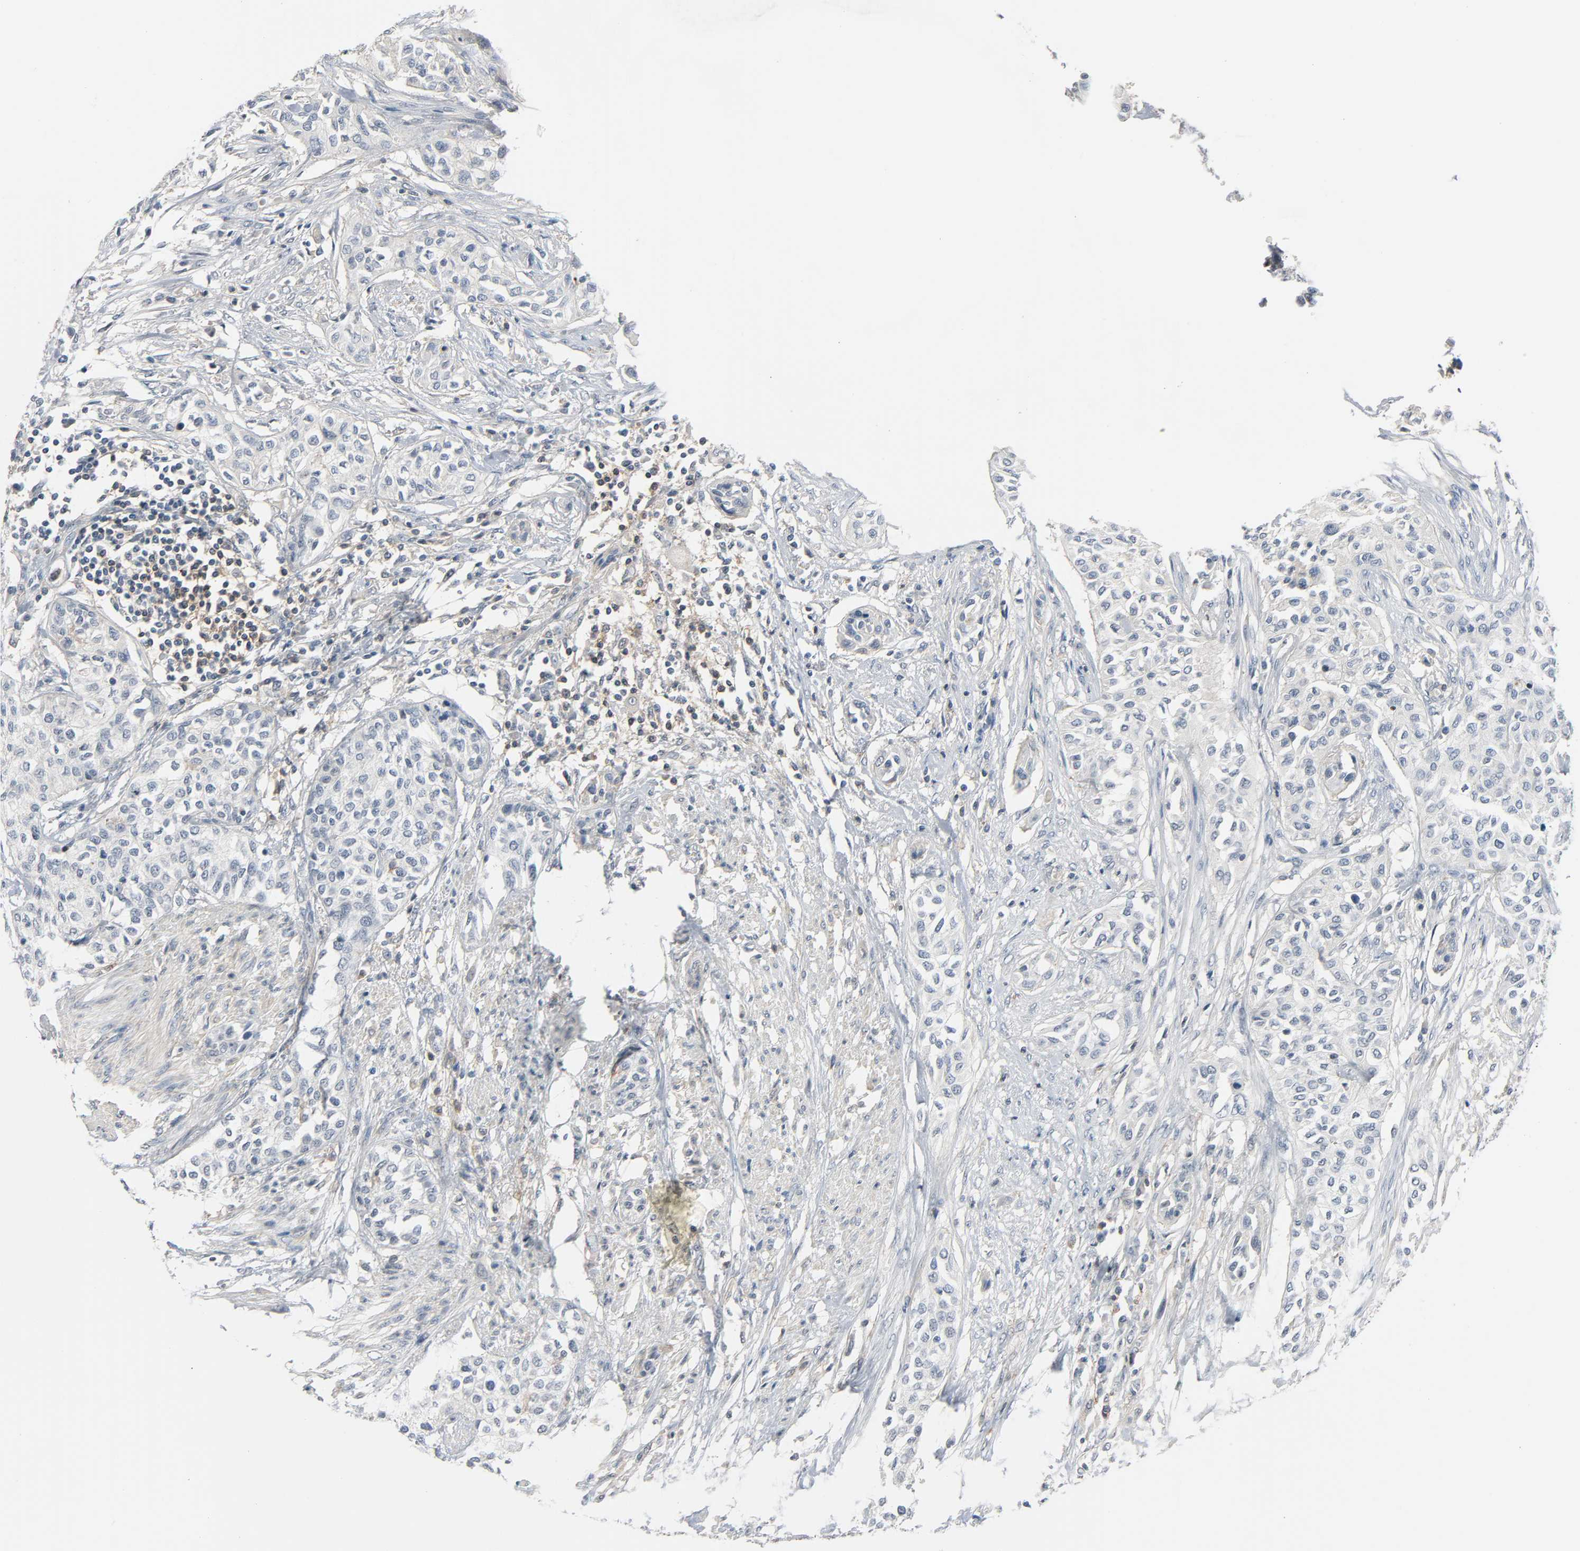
{"staining": {"intensity": "negative", "quantity": "none", "location": "none"}, "tissue": "urothelial cancer", "cell_type": "Tumor cells", "image_type": "cancer", "snomed": [{"axis": "morphology", "description": "Urothelial carcinoma, High grade"}, {"axis": "topography", "description": "Urinary bladder"}], "caption": "The image demonstrates no staining of tumor cells in urothelial cancer.", "gene": "CD4", "patient": {"sex": "male", "age": 74}}